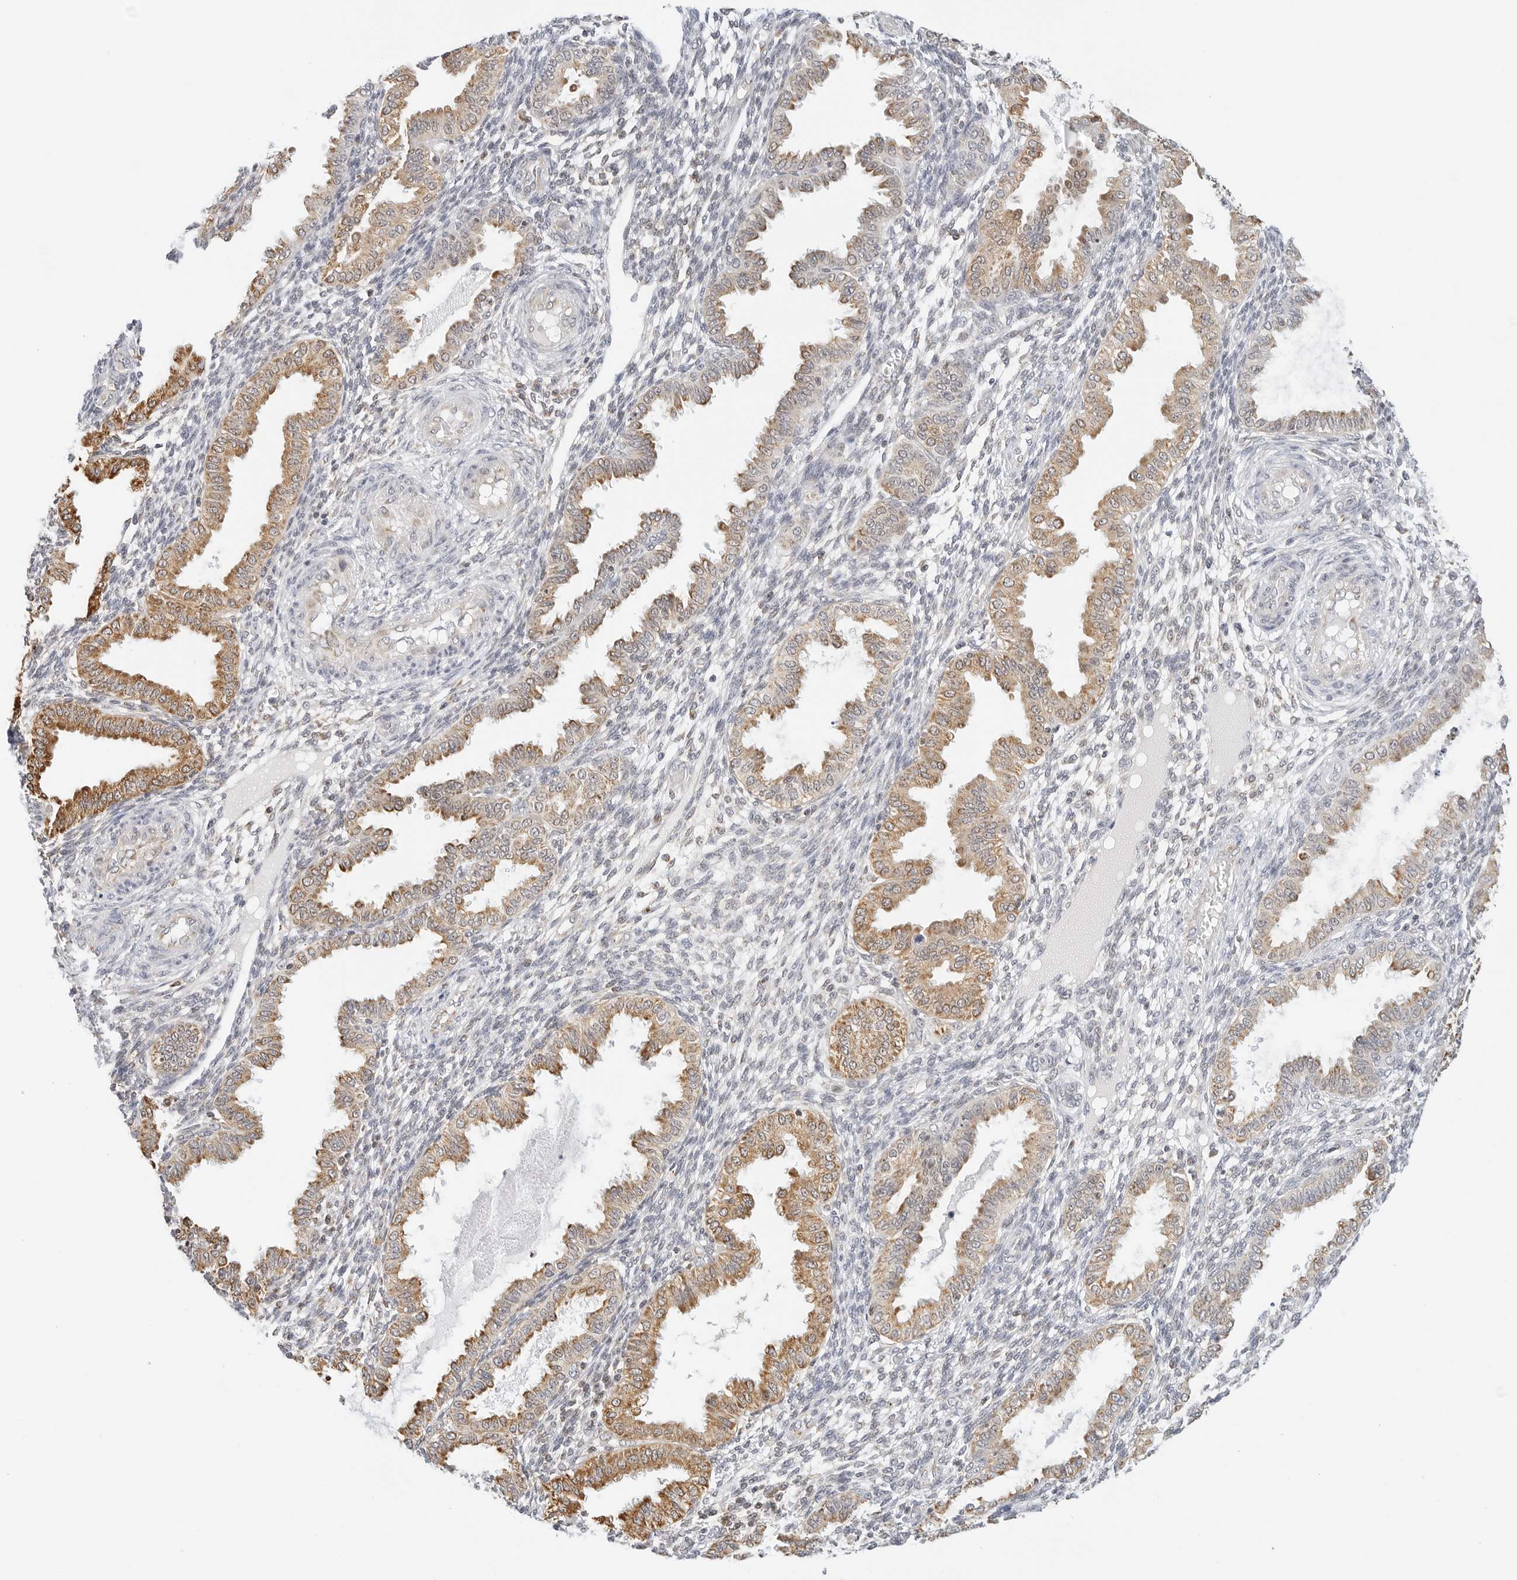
{"staining": {"intensity": "weak", "quantity": "<25%", "location": "cytoplasmic/membranous"}, "tissue": "endometrium", "cell_type": "Cells in endometrial stroma", "image_type": "normal", "snomed": [{"axis": "morphology", "description": "Normal tissue, NOS"}, {"axis": "topography", "description": "Endometrium"}], "caption": "Cells in endometrial stroma show no significant staining in benign endometrium. Nuclei are stained in blue.", "gene": "ATL1", "patient": {"sex": "female", "age": 33}}